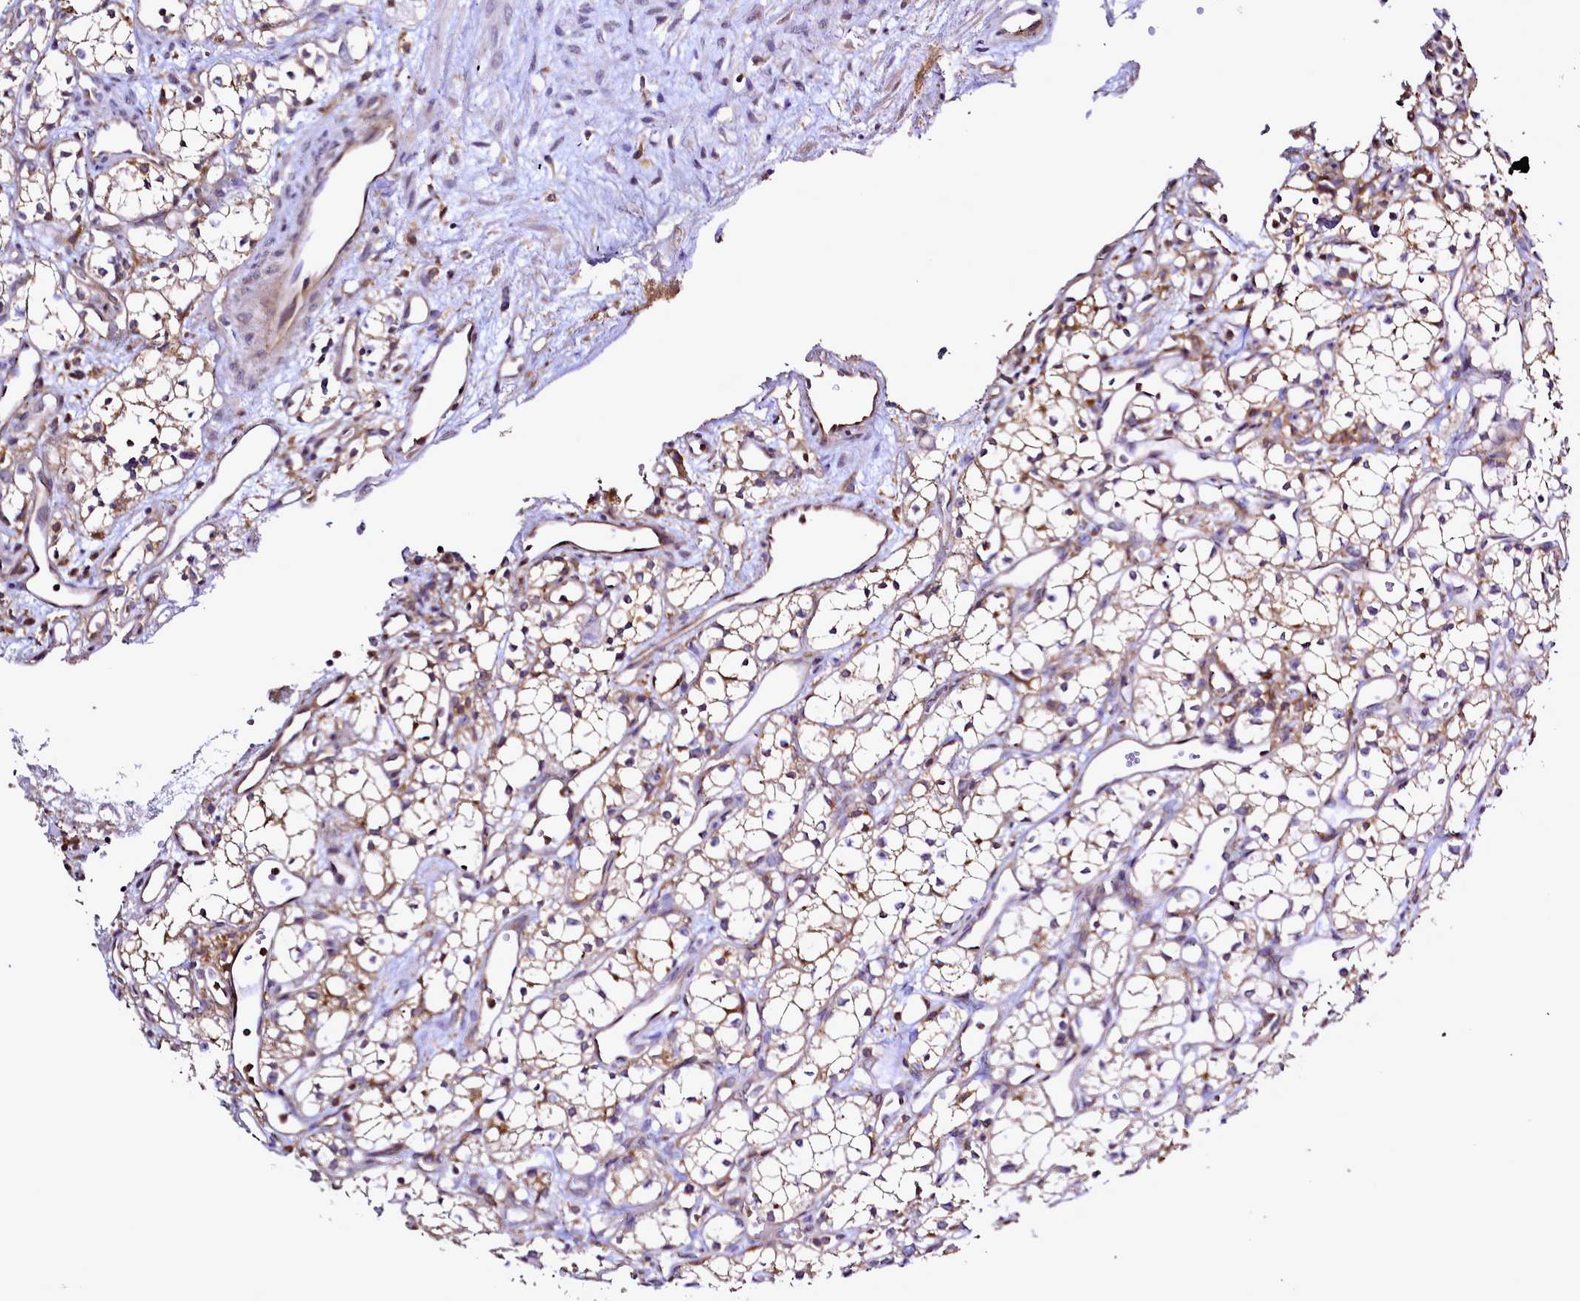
{"staining": {"intensity": "weak", "quantity": ">75%", "location": "cytoplasmic/membranous"}, "tissue": "renal cancer", "cell_type": "Tumor cells", "image_type": "cancer", "snomed": [{"axis": "morphology", "description": "Adenocarcinoma, NOS"}, {"axis": "topography", "description": "Kidney"}], "caption": "Renal cancer stained with a protein marker reveals weak staining in tumor cells.", "gene": "NCKAP1L", "patient": {"sex": "male", "age": 59}}